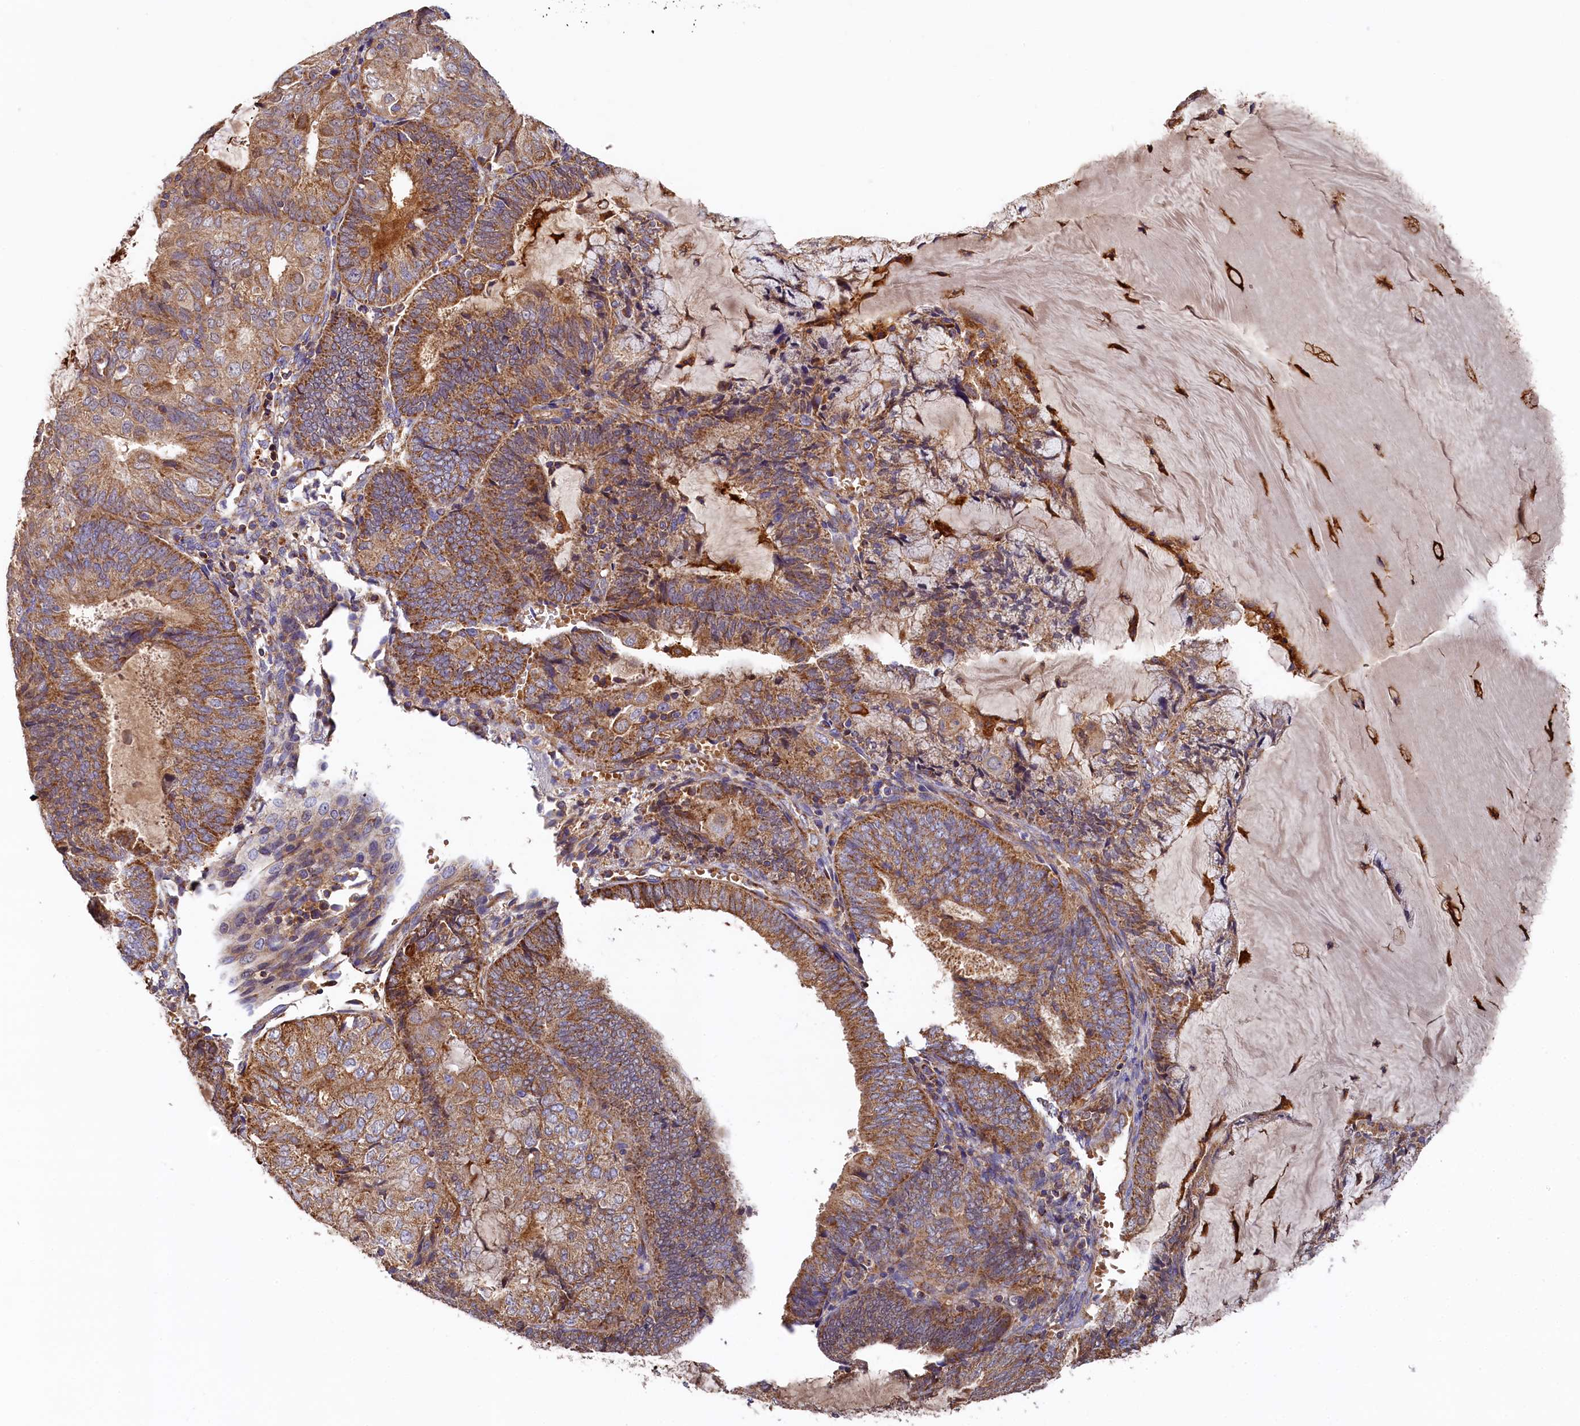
{"staining": {"intensity": "moderate", "quantity": ">75%", "location": "cytoplasmic/membranous"}, "tissue": "endometrial cancer", "cell_type": "Tumor cells", "image_type": "cancer", "snomed": [{"axis": "morphology", "description": "Adenocarcinoma, NOS"}, {"axis": "topography", "description": "Endometrium"}], "caption": "An image of adenocarcinoma (endometrial) stained for a protein demonstrates moderate cytoplasmic/membranous brown staining in tumor cells.", "gene": "SEC31B", "patient": {"sex": "female", "age": 81}}